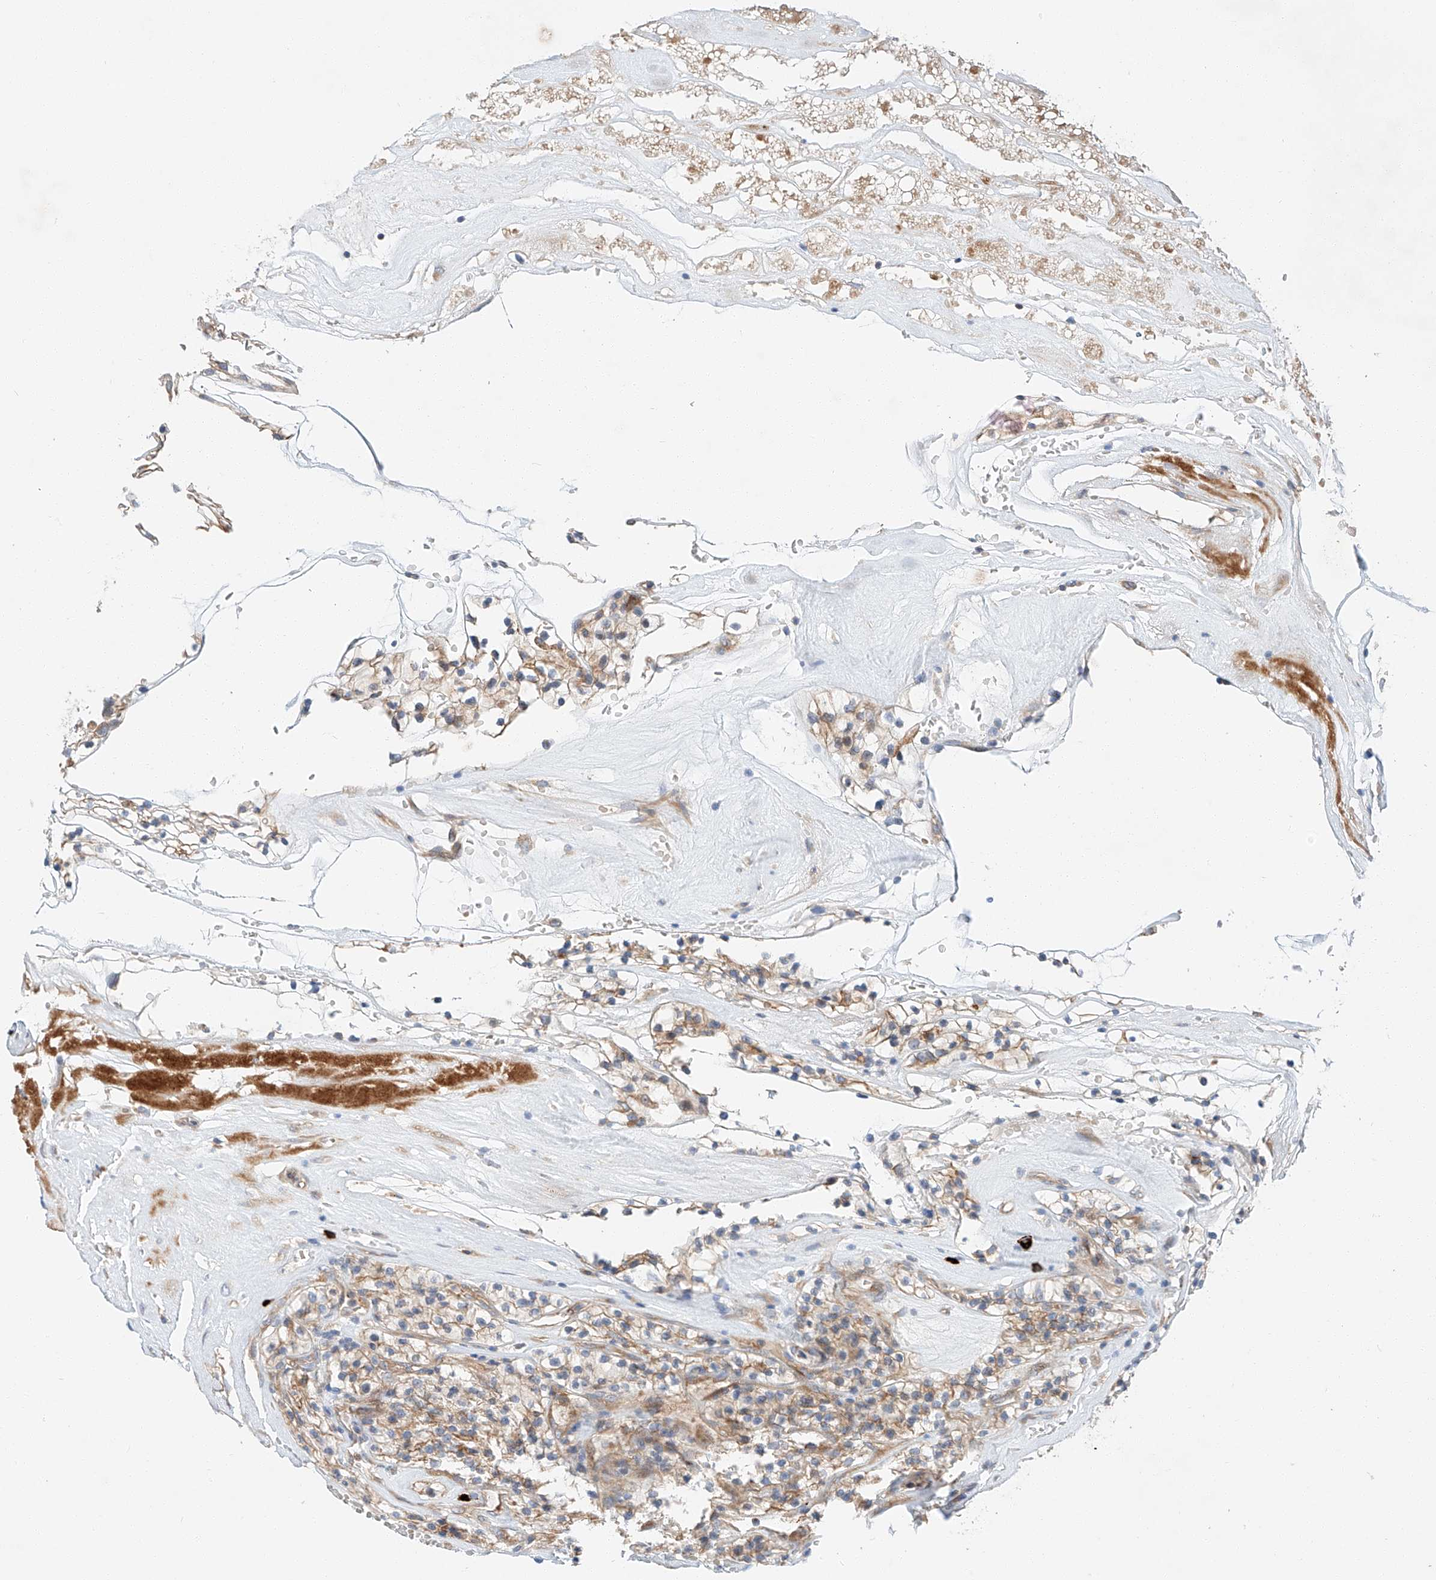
{"staining": {"intensity": "moderate", "quantity": "25%-75%", "location": "cytoplasmic/membranous"}, "tissue": "renal cancer", "cell_type": "Tumor cells", "image_type": "cancer", "snomed": [{"axis": "morphology", "description": "Adenocarcinoma, NOS"}, {"axis": "topography", "description": "Kidney"}], "caption": "Immunohistochemical staining of human renal cancer reveals medium levels of moderate cytoplasmic/membranous protein staining in about 25%-75% of tumor cells. (DAB (3,3'-diaminobenzidine) IHC with brightfield microscopy, high magnification).", "gene": "MINDY4", "patient": {"sex": "female", "age": 57}}